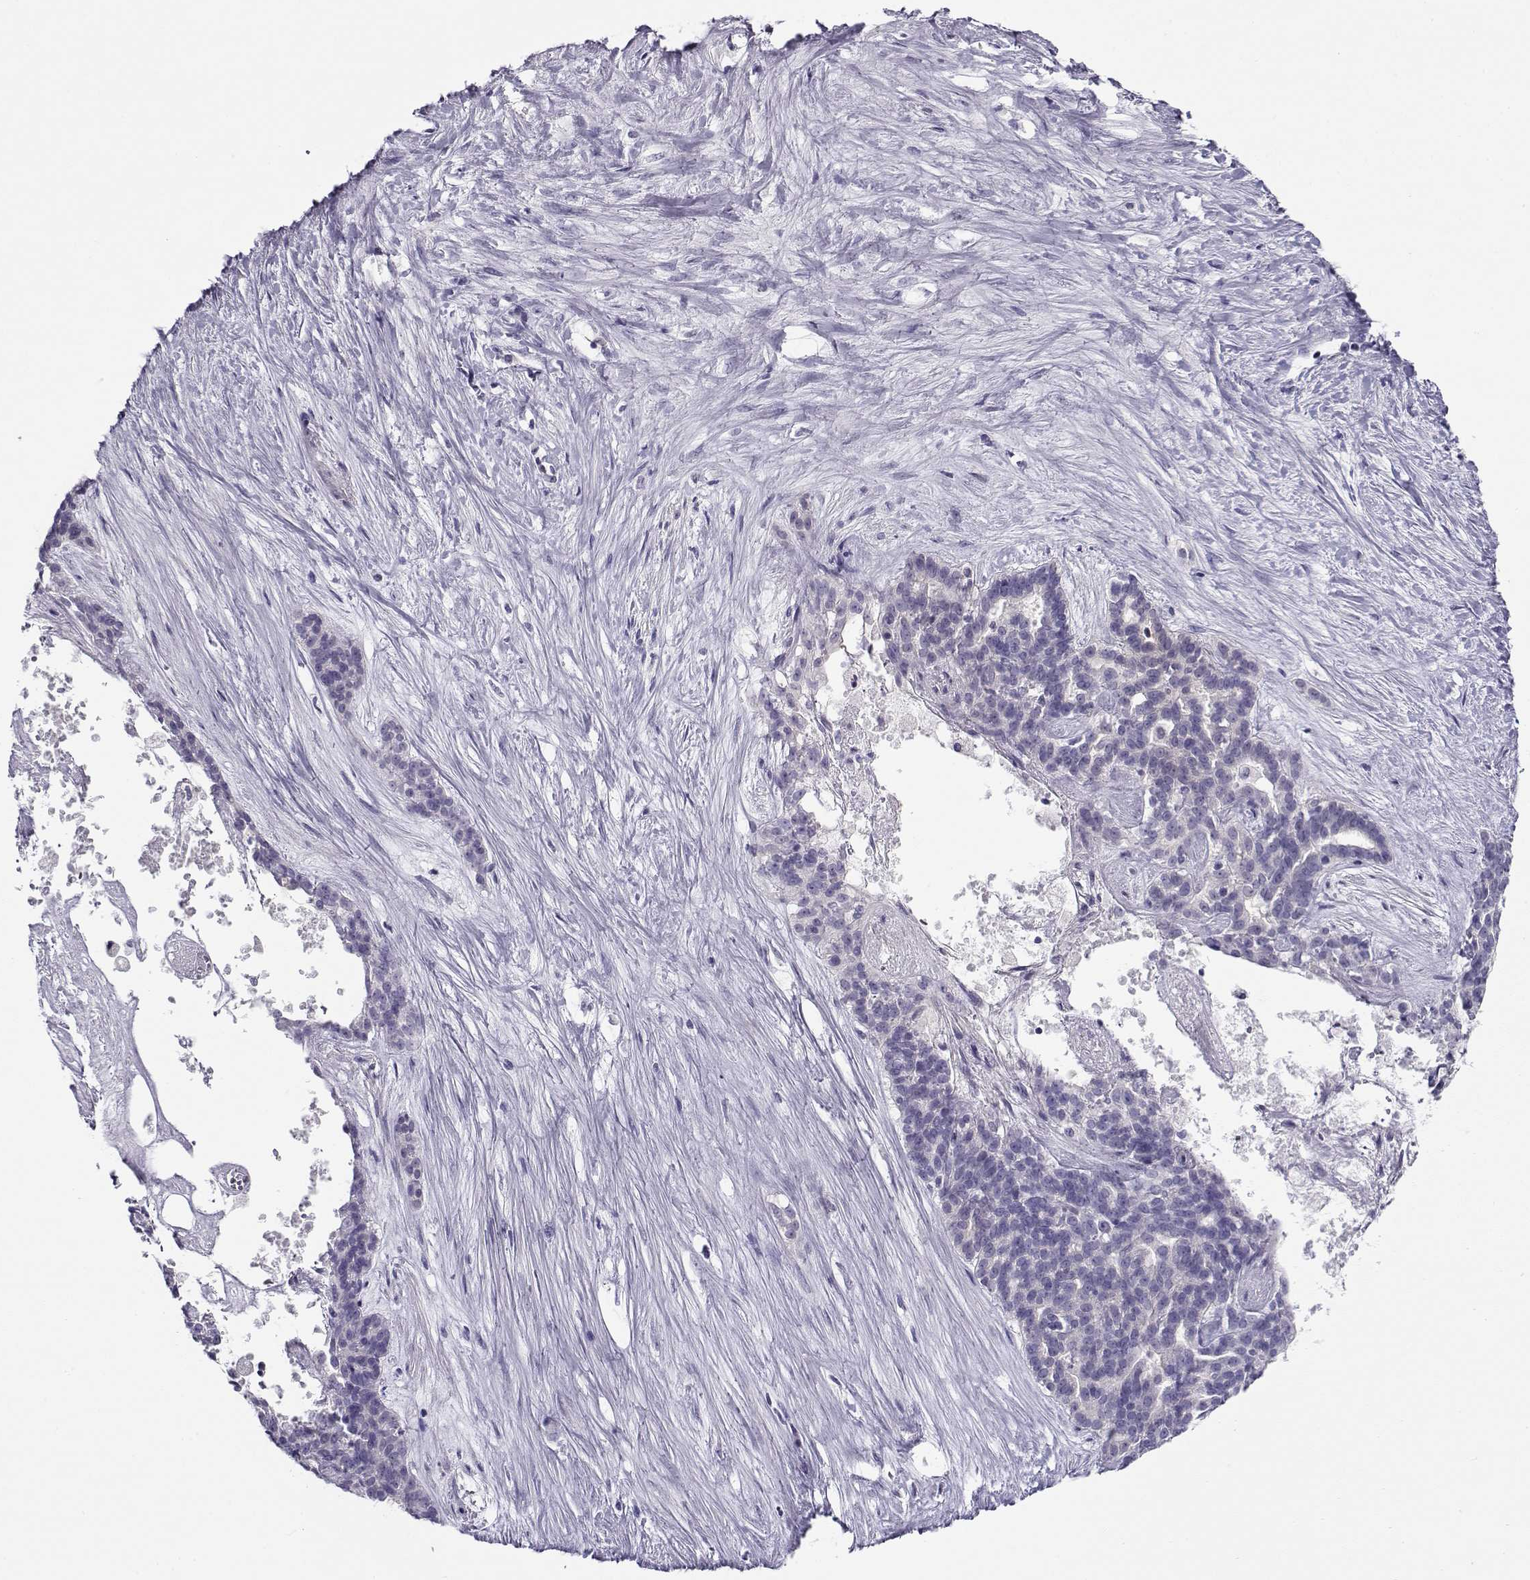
{"staining": {"intensity": "negative", "quantity": "none", "location": "none"}, "tissue": "liver cancer", "cell_type": "Tumor cells", "image_type": "cancer", "snomed": [{"axis": "morphology", "description": "Cholangiocarcinoma"}, {"axis": "topography", "description": "Liver"}], "caption": "Tumor cells are negative for protein expression in human liver cancer.", "gene": "FEZF1", "patient": {"sex": "female", "age": 47}}